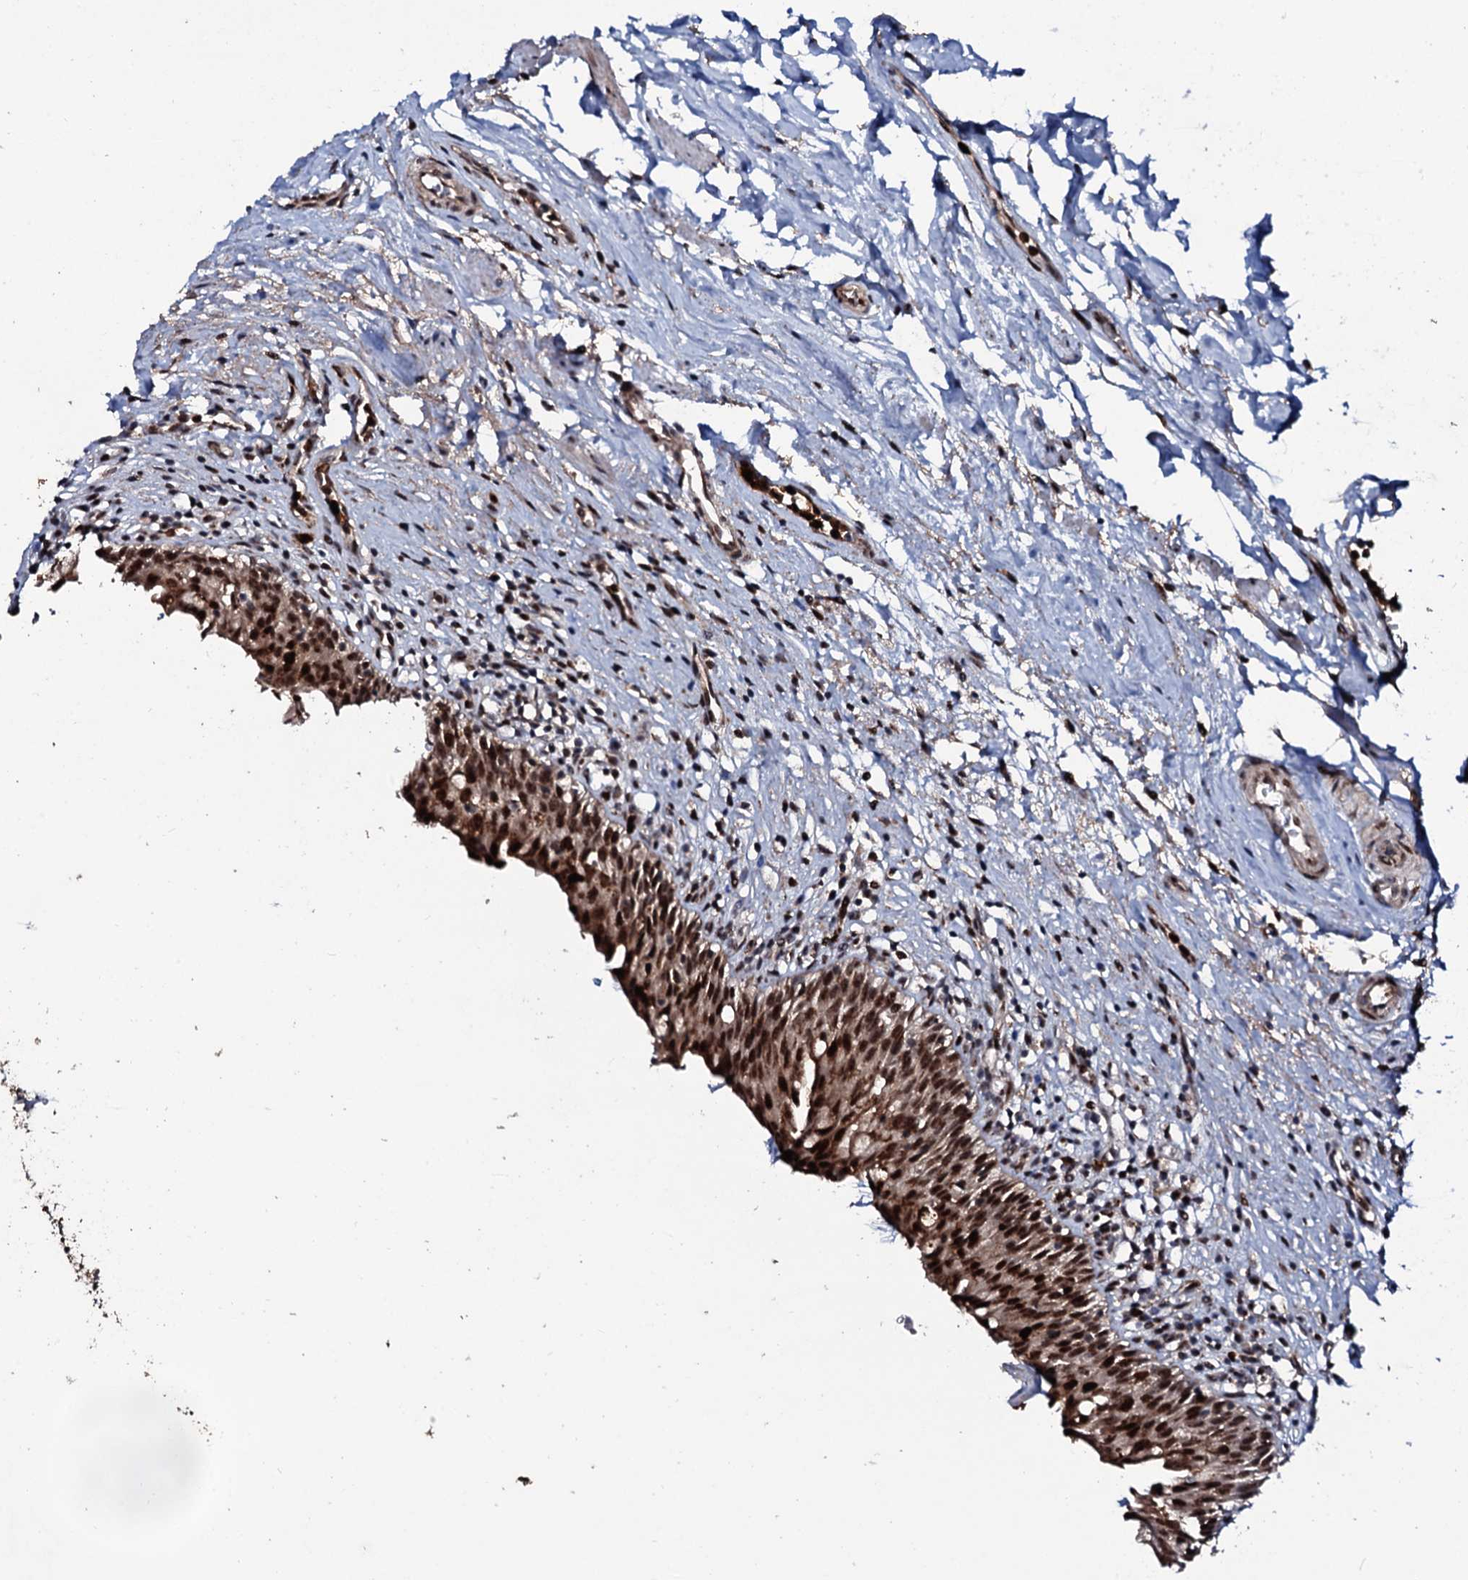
{"staining": {"intensity": "strong", "quantity": ">75%", "location": "cytoplasmic/membranous,nuclear"}, "tissue": "urinary bladder", "cell_type": "Urothelial cells", "image_type": "normal", "snomed": [{"axis": "morphology", "description": "Normal tissue, NOS"}, {"axis": "morphology", "description": "Inflammation, NOS"}, {"axis": "topography", "description": "Urinary bladder"}], "caption": "DAB (3,3'-diaminobenzidine) immunohistochemical staining of benign urinary bladder demonstrates strong cytoplasmic/membranous,nuclear protein positivity in approximately >75% of urothelial cells.", "gene": "COG6", "patient": {"sex": "male", "age": 63}}